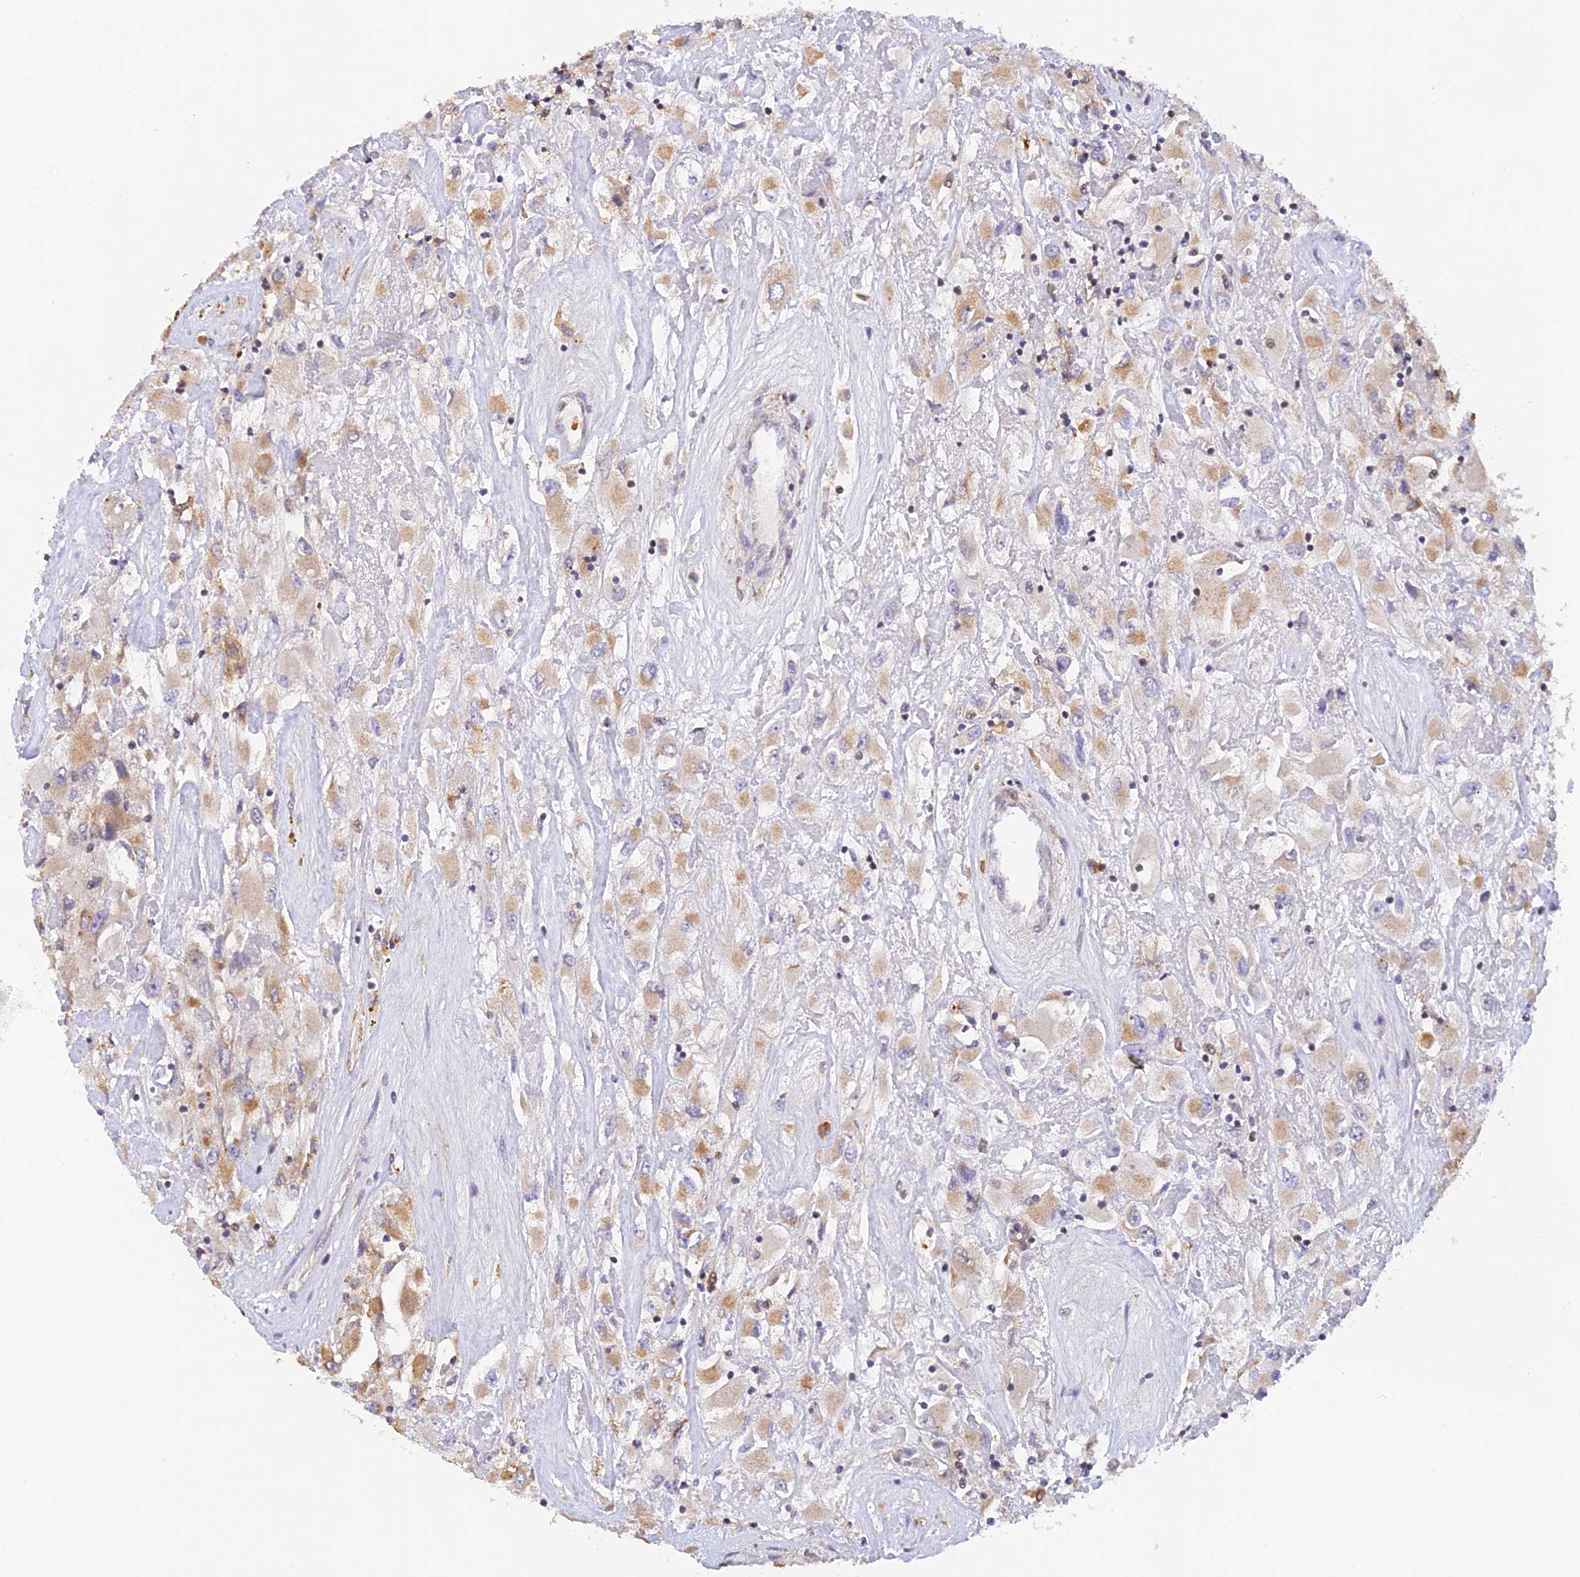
{"staining": {"intensity": "moderate", "quantity": "25%-75%", "location": "cytoplasmic/membranous"}, "tissue": "renal cancer", "cell_type": "Tumor cells", "image_type": "cancer", "snomed": [{"axis": "morphology", "description": "Adenocarcinoma, NOS"}, {"axis": "topography", "description": "Kidney"}], "caption": "An image of renal cancer (adenocarcinoma) stained for a protein demonstrates moderate cytoplasmic/membranous brown staining in tumor cells.", "gene": "PEX16", "patient": {"sex": "female", "age": 52}}